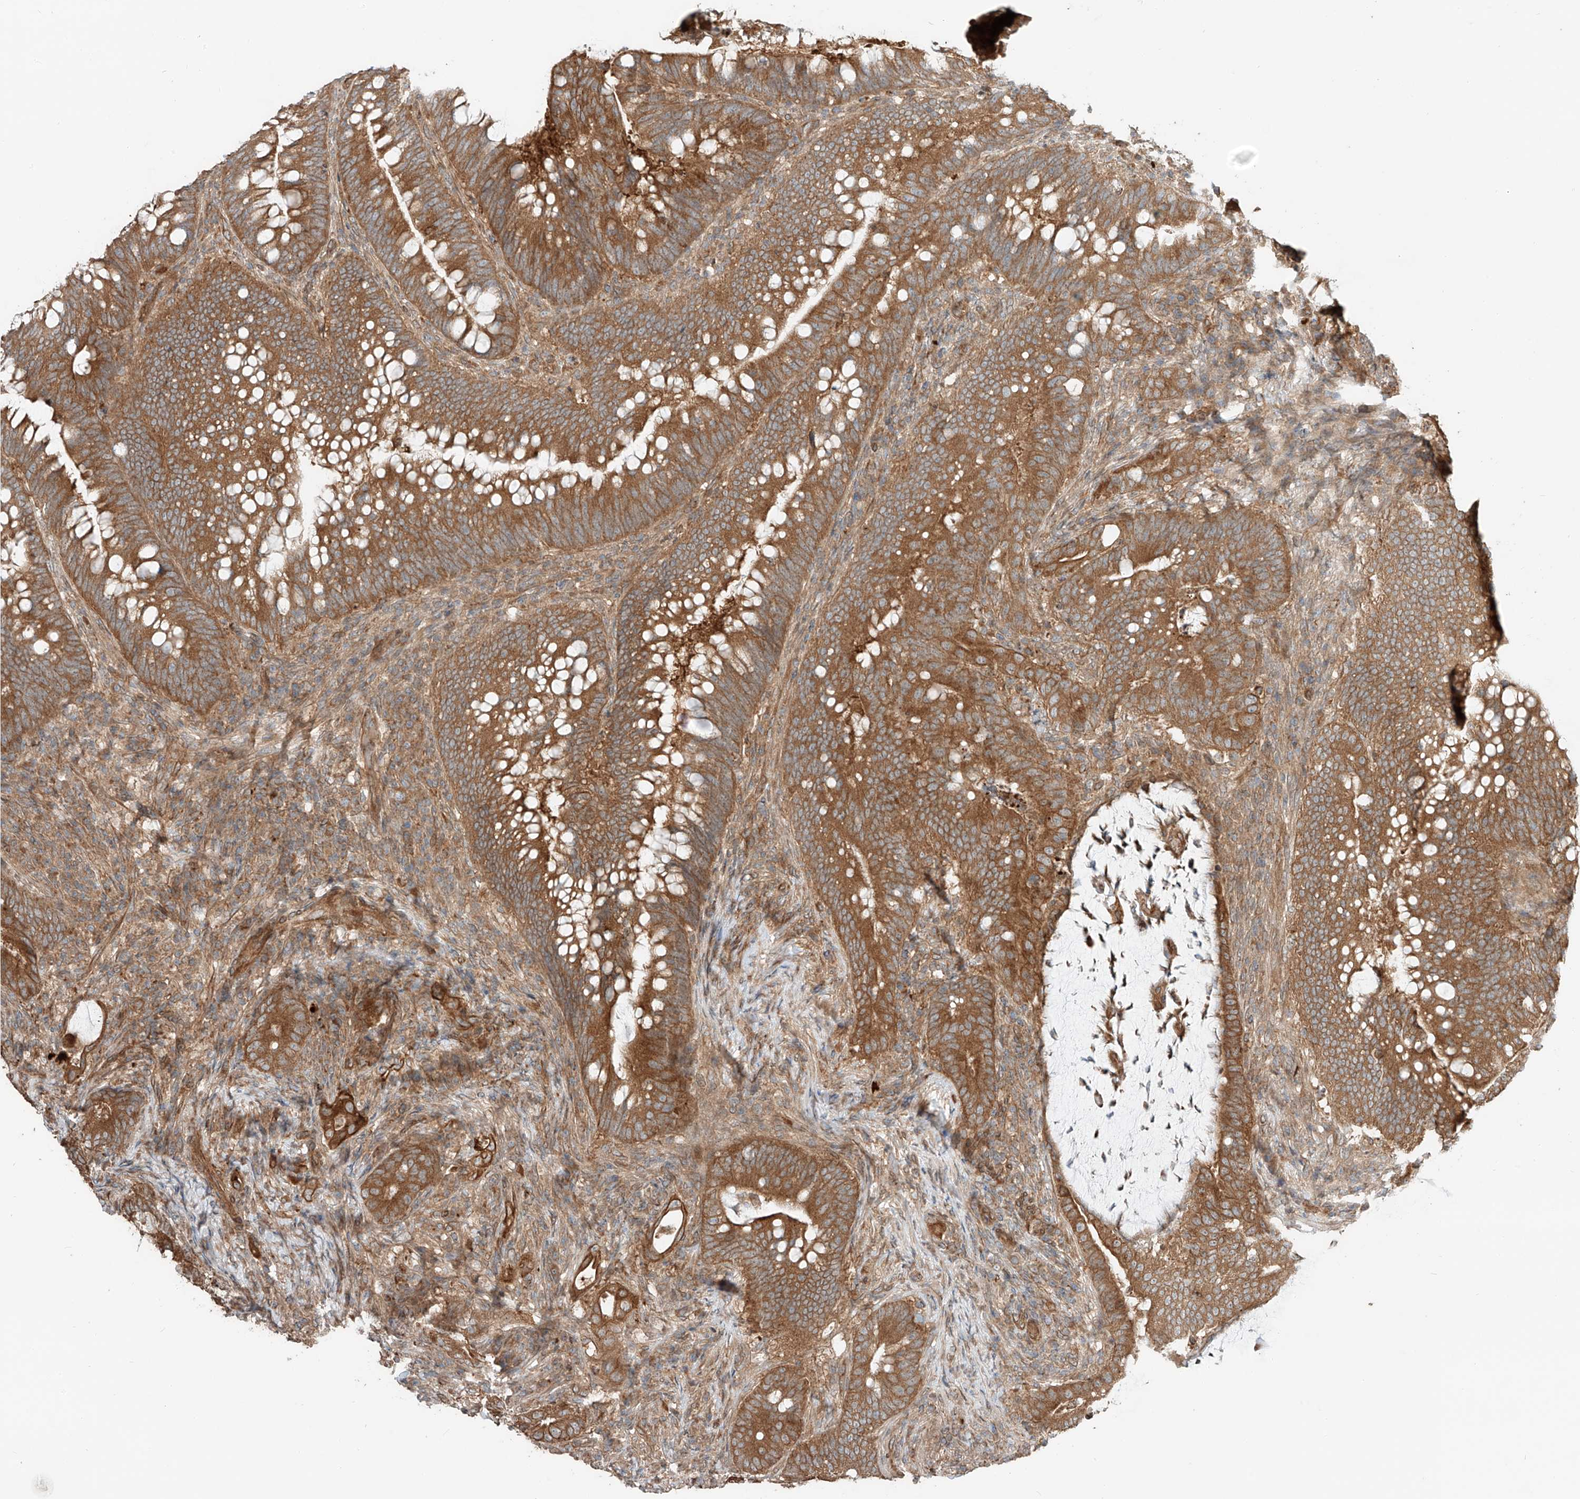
{"staining": {"intensity": "moderate", "quantity": ">75%", "location": "cytoplasmic/membranous"}, "tissue": "colorectal cancer", "cell_type": "Tumor cells", "image_type": "cancer", "snomed": [{"axis": "morphology", "description": "Adenocarcinoma, NOS"}, {"axis": "topography", "description": "Colon"}], "caption": "Brown immunohistochemical staining in human colorectal cancer demonstrates moderate cytoplasmic/membranous positivity in about >75% of tumor cells. The protein of interest is shown in brown color, while the nuclei are stained blue.", "gene": "CEP162", "patient": {"sex": "female", "age": 66}}